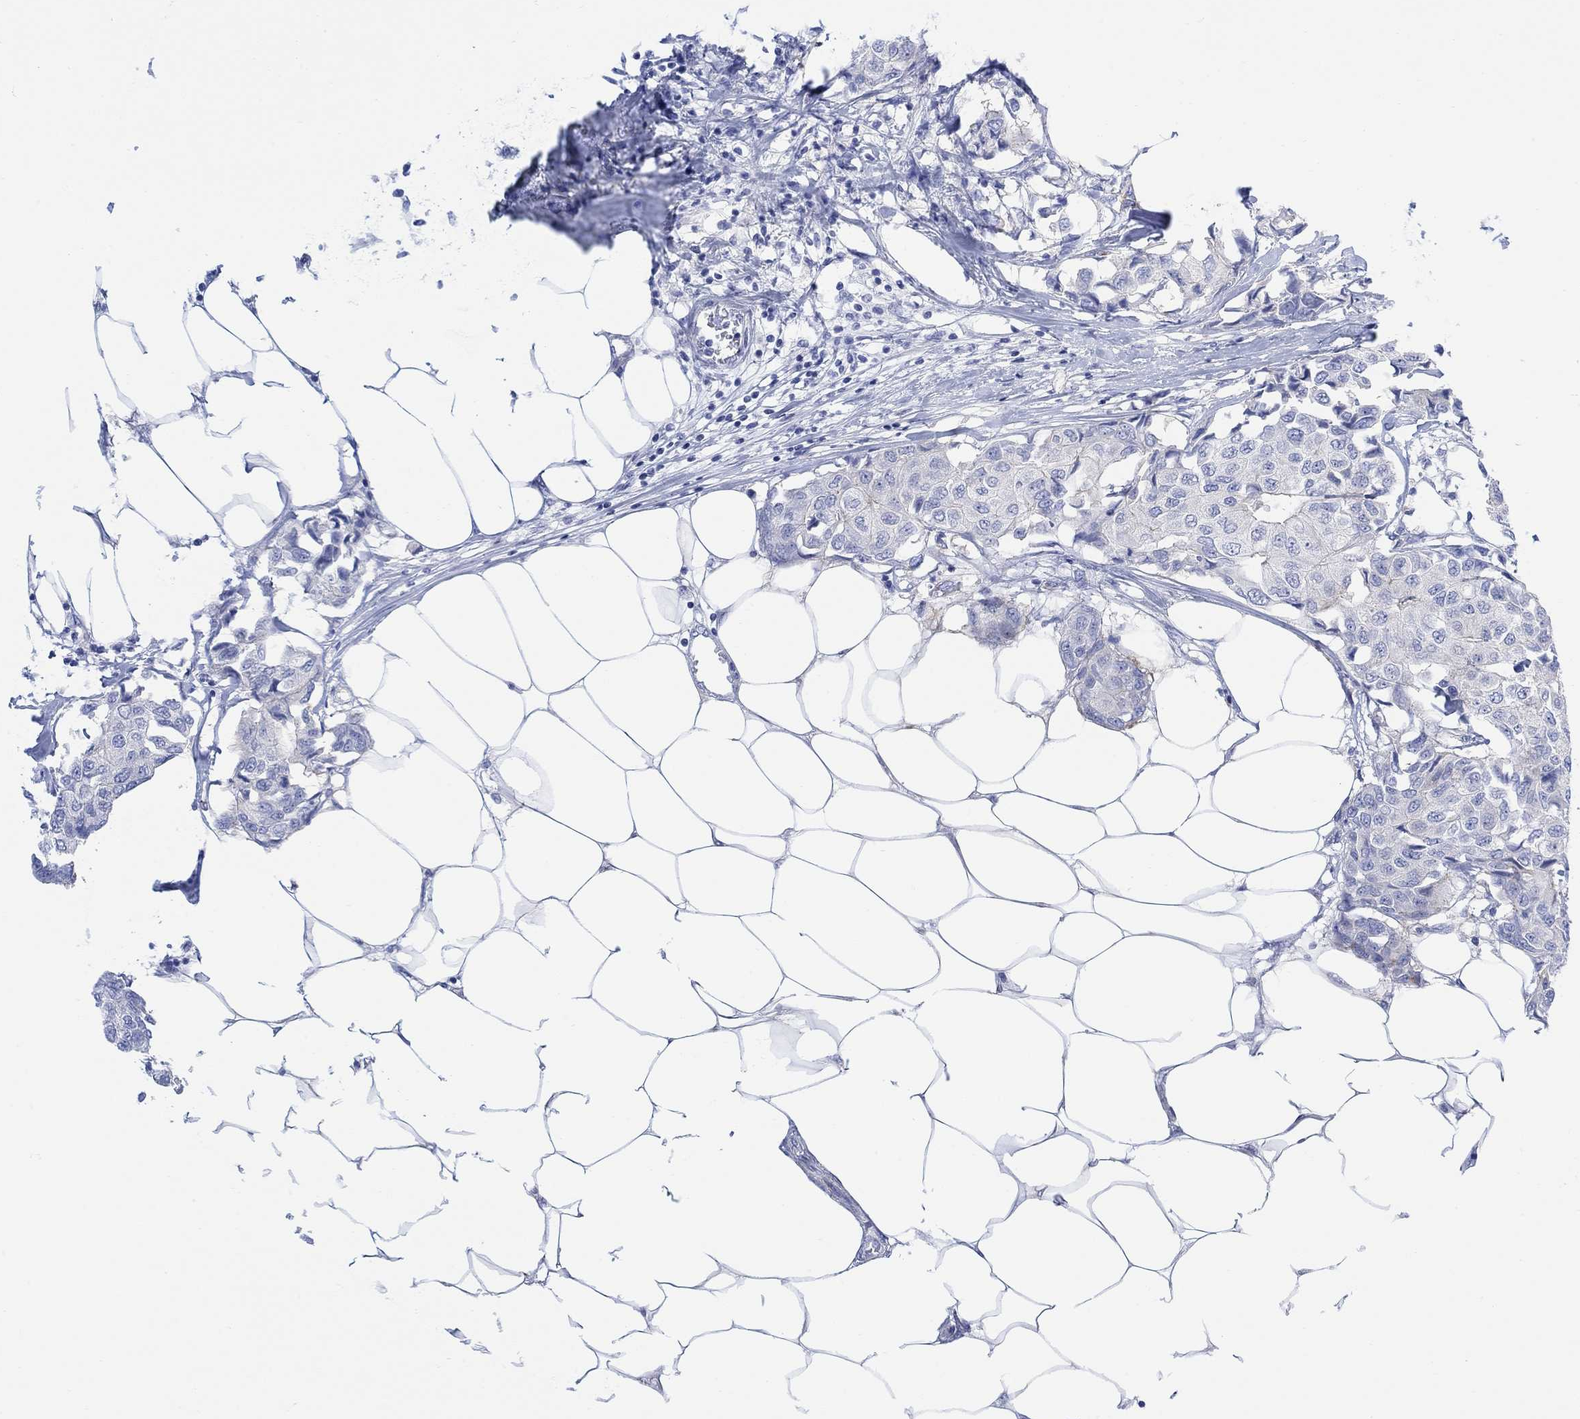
{"staining": {"intensity": "negative", "quantity": "none", "location": "none"}, "tissue": "breast cancer", "cell_type": "Tumor cells", "image_type": "cancer", "snomed": [{"axis": "morphology", "description": "Duct carcinoma"}, {"axis": "topography", "description": "Breast"}], "caption": "High magnification brightfield microscopy of breast cancer (invasive ductal carcinoma) stained with DAB (brown) and counterstained with hematoxylin (blue): tumor cells show no significant expression. (Stains: DAB immunohistochemistry (IHC) with hematoxylin counter stain, Microscopy: brightfield microscopy at high magnification).", "gene": "TLDC2", "patient": {"sex": "female", "age": 80}}